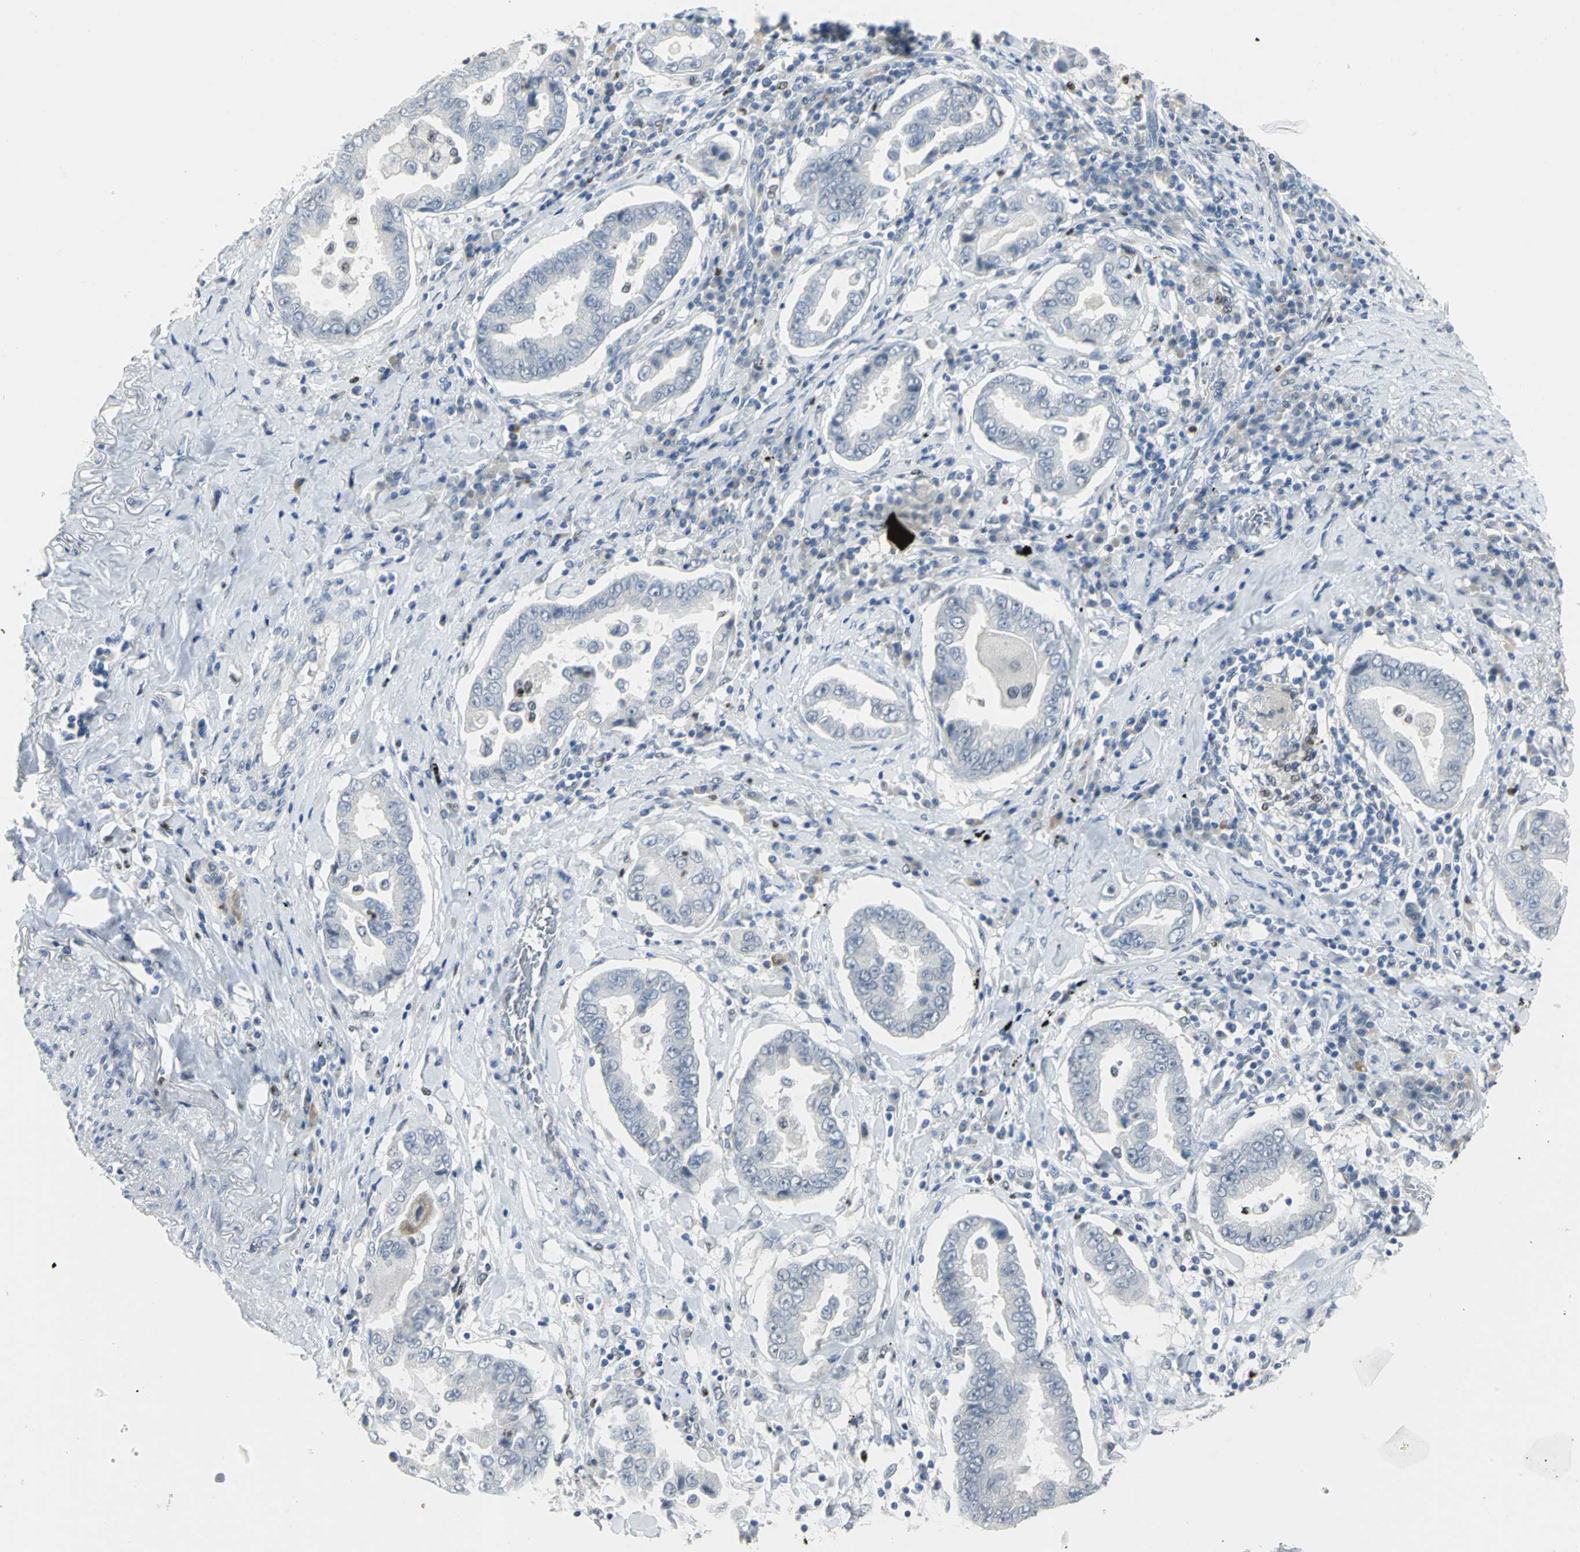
{"staining": {"intensity": "negative", "quantity": "none", "location": "none"}, "tissue": "lung cancer", "cell_type": "Tumor cells", "image_type": "cancer", "snomed": [{"axis": "morphology", "description": "Normal tissue, NOS"}, {"axis": "morphology", "description": "Inflammation, NOS"}, {"axis": "morphology", "description": "Adenocarcinoma, NOS"}, {"axis": "topography", "description": "Lung"}], "caption": "An immunohistochemistry (IHC) micrograph of lung adenocarcinoma is shown. There is no staining in tumor cells of lung adenocarcinoma.", "gene": "BCL6", "patient": {"sex": "female", "age": 64}}